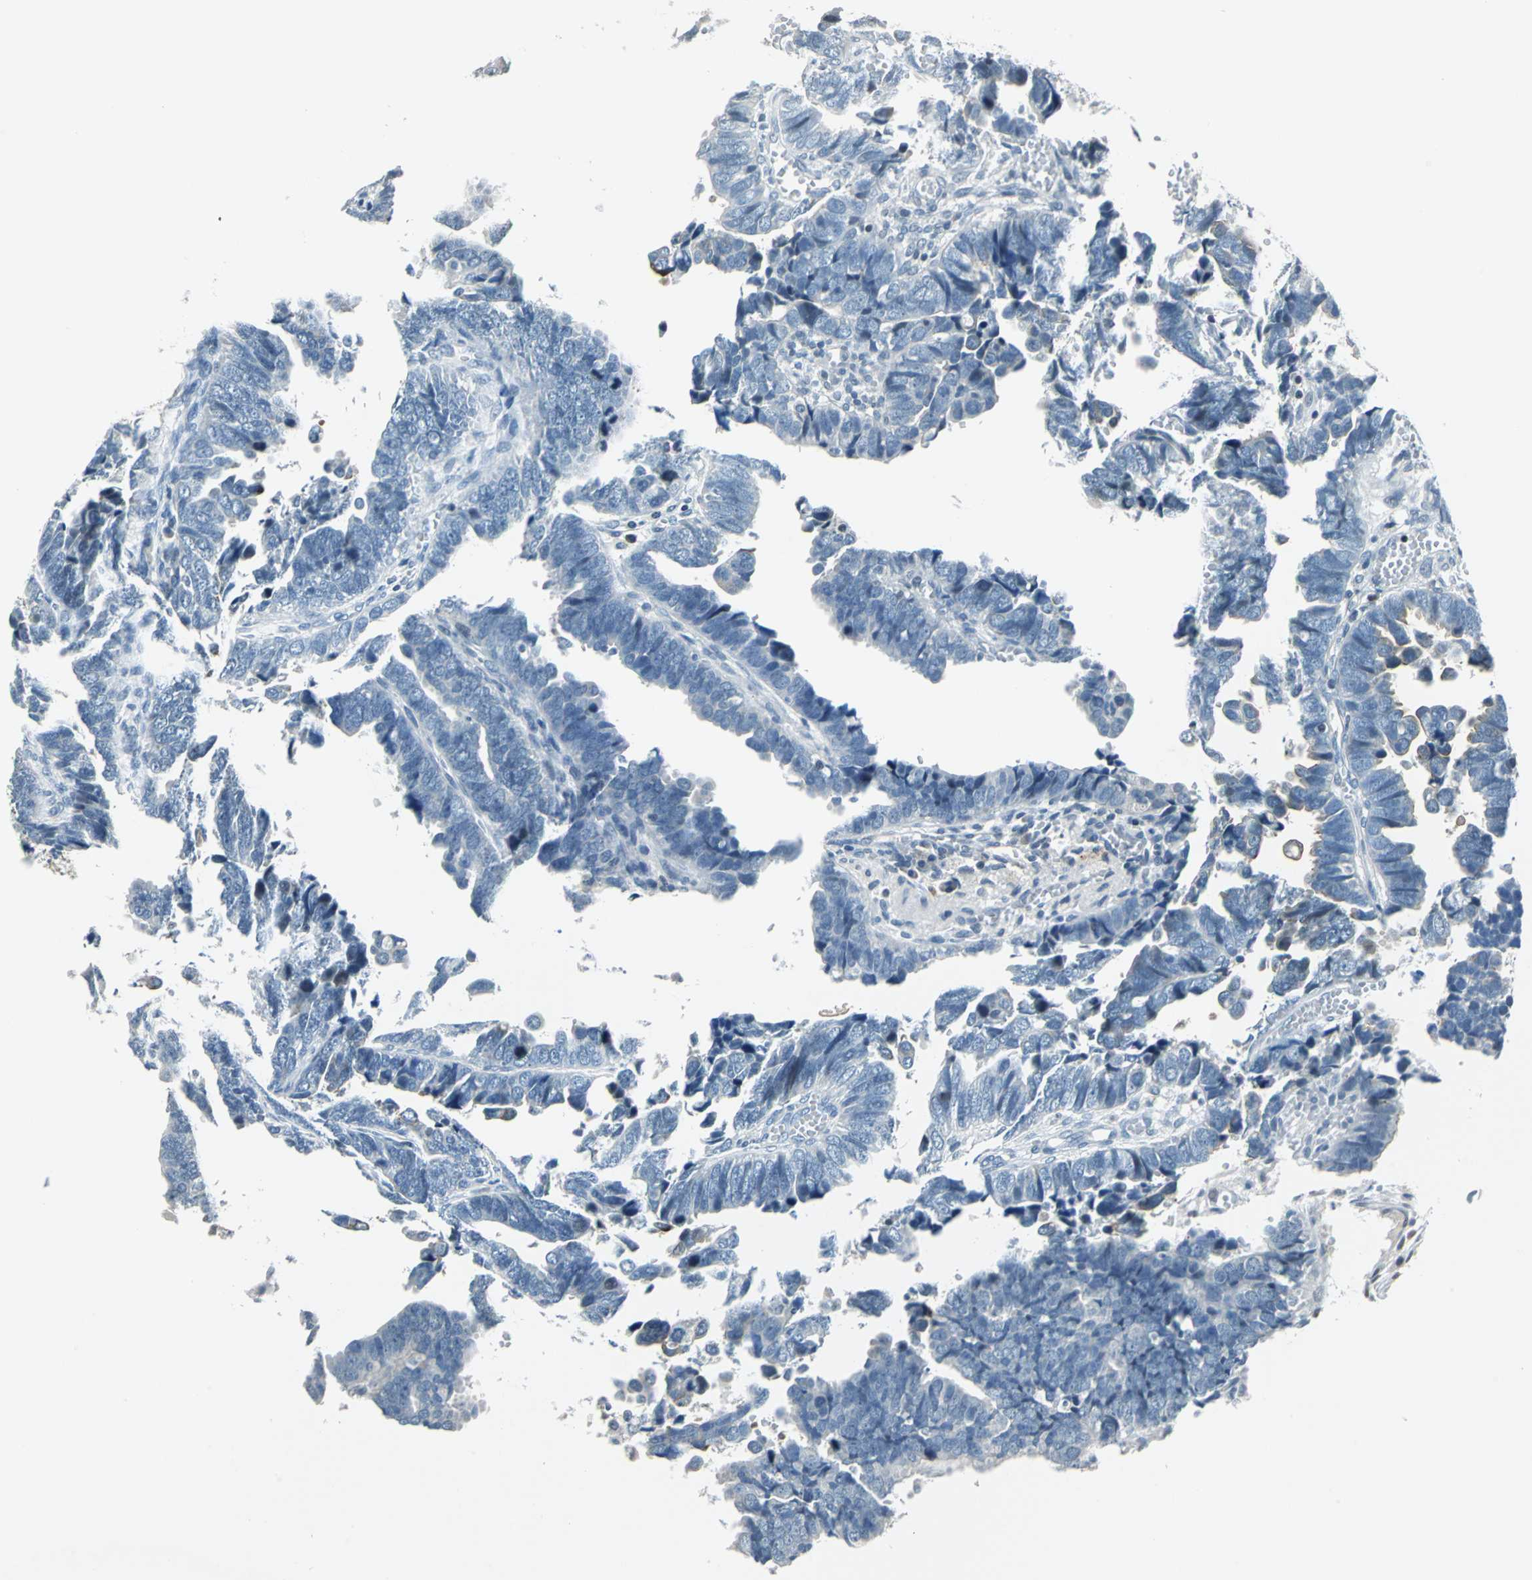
{"staining": {"intensity": "negative", "quantity": "none", "location": "none"}, "tissue": "endometrial cancer", "cell_type": "Tumor cells", "image_type": "cancer", "snomed": [{"axis": "morphology", "description": "Adenocarcinoma, NOS"}, {"axis": "topography", "description": "Endometrium"}], "caption": "Immunohistochemistry (IHC) histopathology image of human endometrial cancer stained for a protein (brown), which reveals no staining in tumor cells. (DAB immunohistochemistry (IHC) visualized using brightfield microscopy, high magnification).", "gene": "HCFC2", "patient": {"sex": "female", "age": 75}}